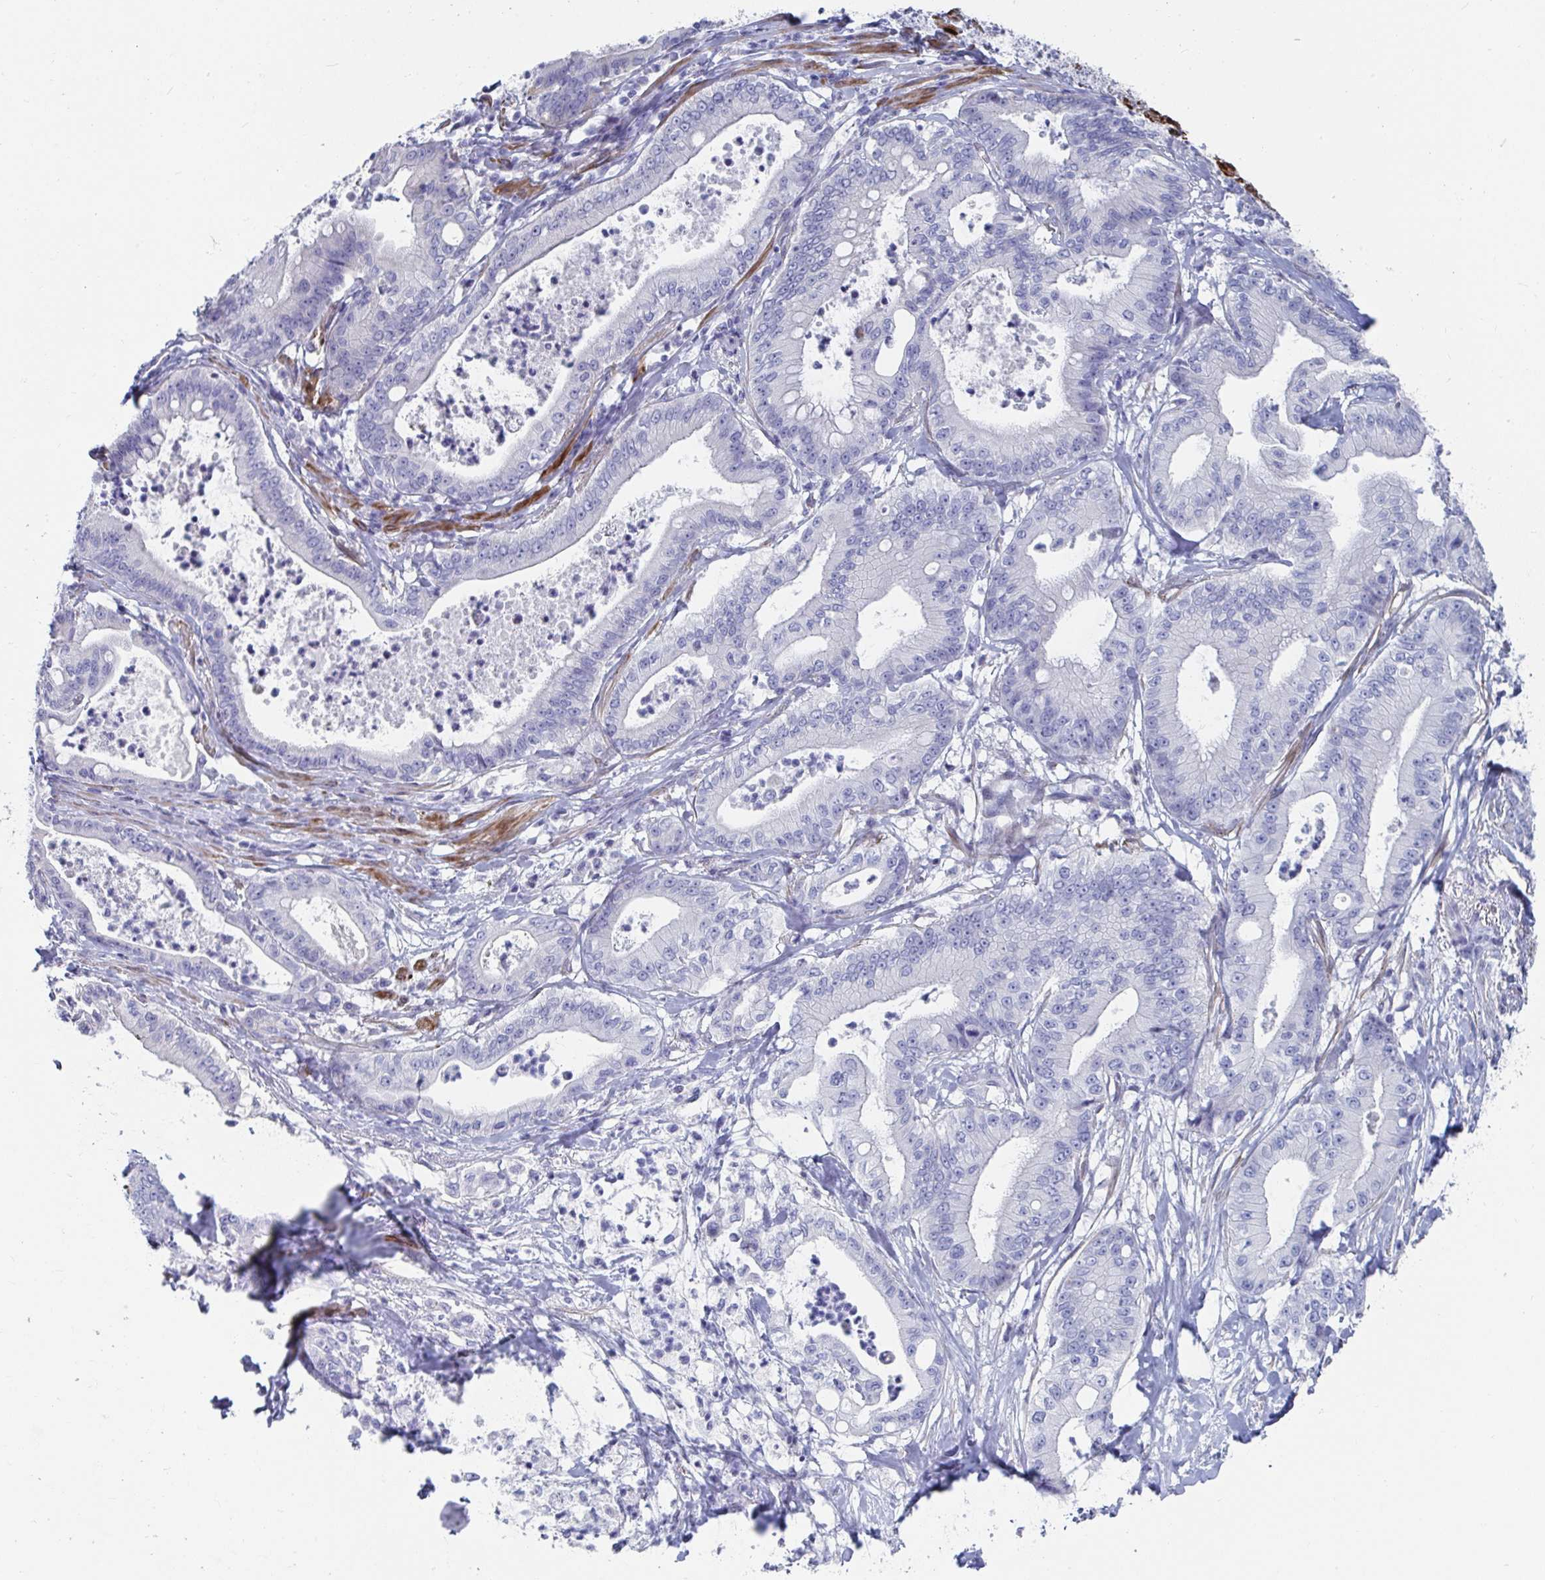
{"staining": {"intensity": "negative", "quantity": "none", "location": "none"}, "tissue": "pancreatic cancer", "cell_type": "Tumor cells", "image_type": "cancer", "snomed": [{"axis": "morphology", "description": "Adenocarcinoma, NOS"}, {"axis": "topography", "description": "Pancreas"}], "caption": "Immunohistochemistry (IHC) micrograph of adenocarcinoma (pancreatic) stained for a protein (brown), which shows no positivity in tumor cells.", "gene": "ZFP82", "patient": {"sex": "male", "age": 71}}